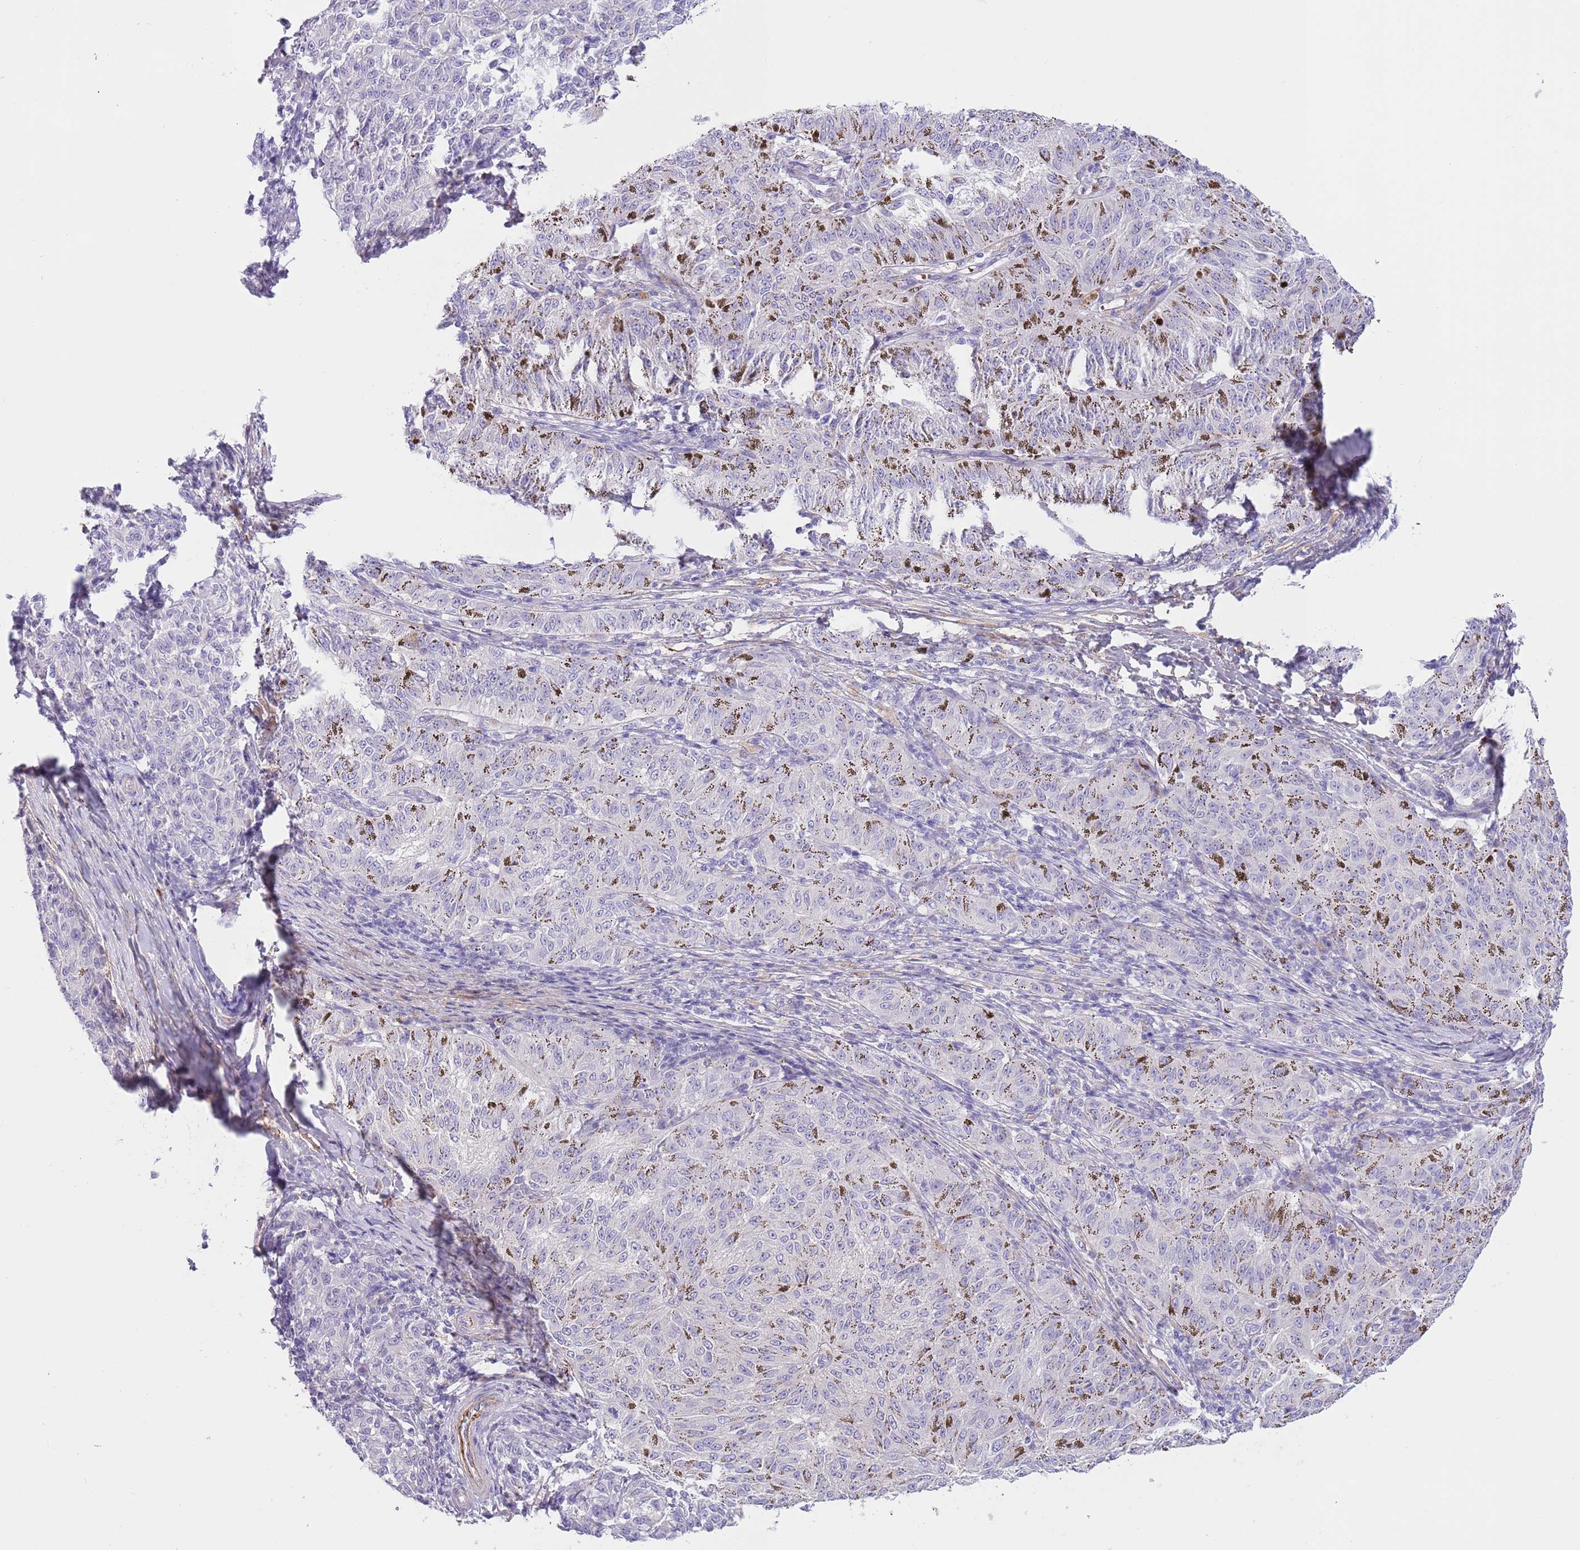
{"staining": {"intensity": "negative", "quantity": "none", "location": "none"}, "tissue": "melanoma", "cell_type": "Tumor cells", "image_type": "cancer", "snomed": [{"axis": "morphology", "description": "Malignant melanoma, NOS"}, {"axis": "topography", "description": "Skin"}], "caption": "A high-resolution micrograph shows immunohistochemistry (IHC) staining of melanoma, which displays no significant expression in tumor cells.", "gene": "LEPROTL1", "patient": {"sex": "female", "age": 72}}